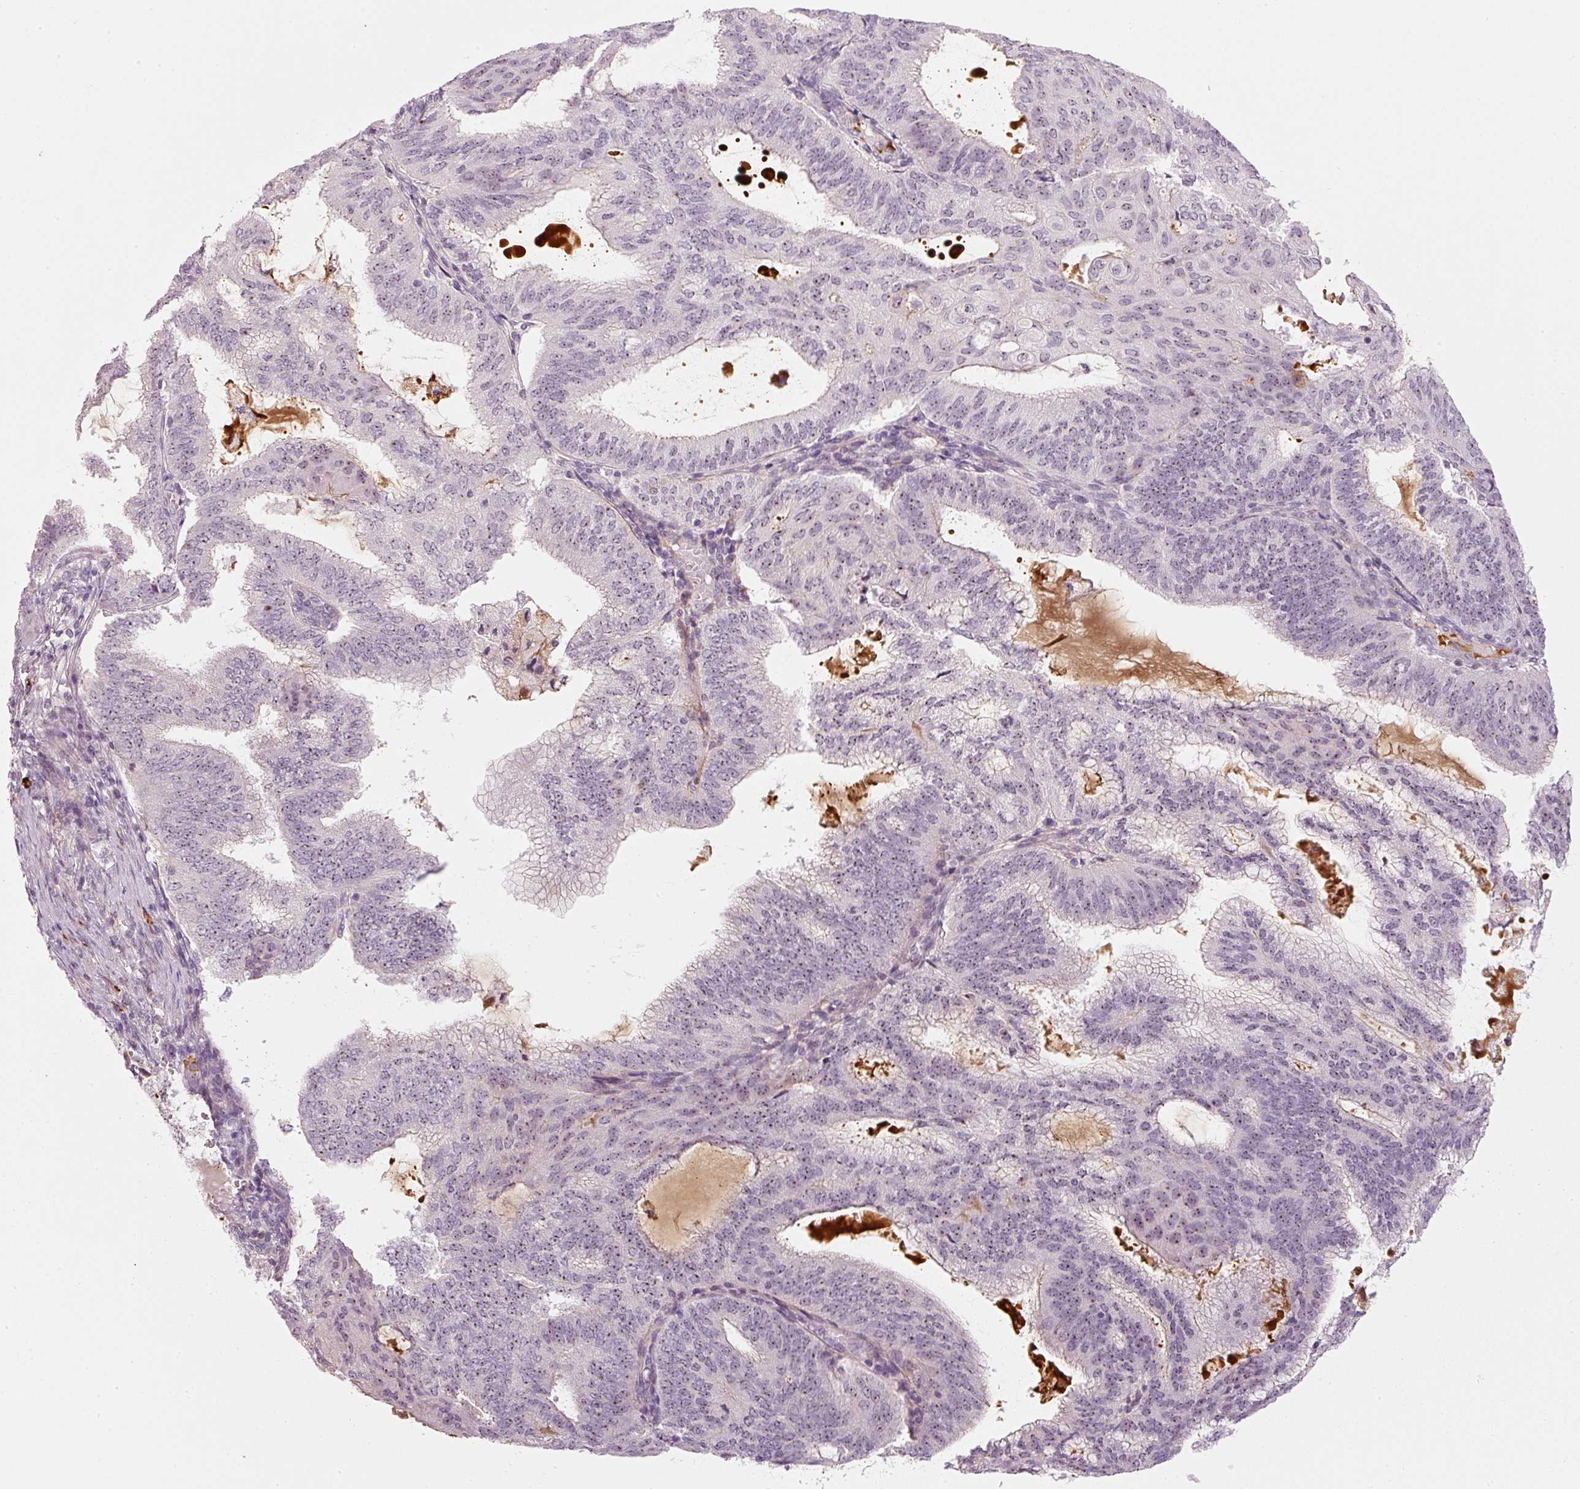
{"staining": {"intensity": "weak", "quantity": "25%-75%", "location": "nuclear"}, "tissue": "endometrial cancer", "cell_type": "Tumor cells", "image_type": "cancer", "snomed": [{"axis": "morphology", "description": "Adenocarcinoma, NOS"}, {"axis": "topography", "description": "Endometrium"}], "caption": "Protein staining shows weak nuclear positivity in approximately 25%-75% of tumor cells in adenocarcinoma (endometrial).", "gene": "VCAM1", "patient": {"sex": "female", "age": 49}}